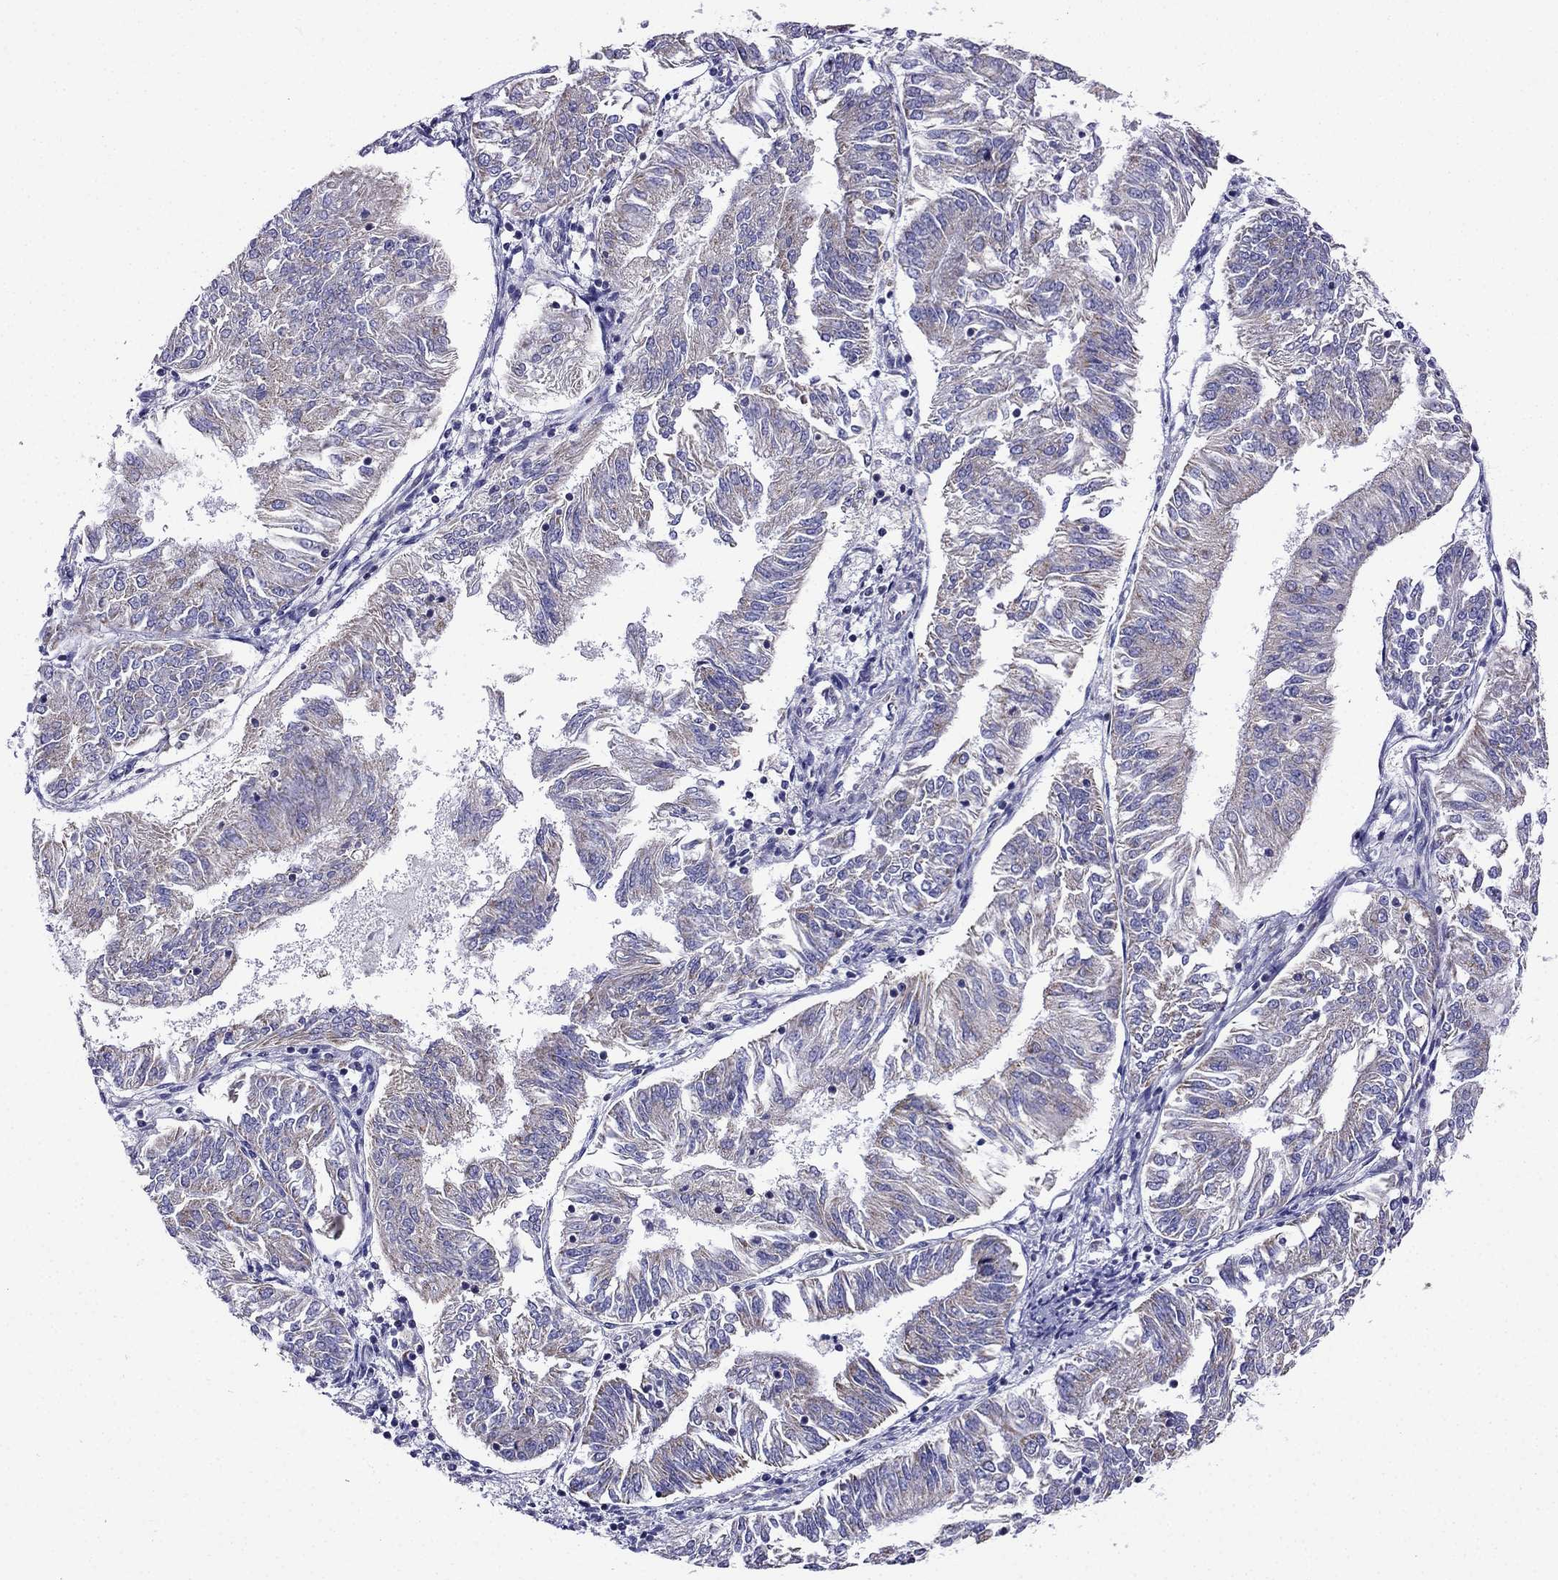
{"staining": {"intensity": "negative", "quantity": "none", "location": "none"}, "tissue": "endometrial cancer", "cell_type": "Tumor cells", "image_type": "cancer", "snomed": [{"axis": "morphology", "description": "Adenocarcinoma, NOS"}, {"axis": "topography", "description": "Endometrium"}], "caption": "Human adenocarcinoma (endometrial) stained for a protein using IHC shows no expression in tumor cells.", "gene": "KIF5A", "patient": {"sex": "female", "age": 58}}